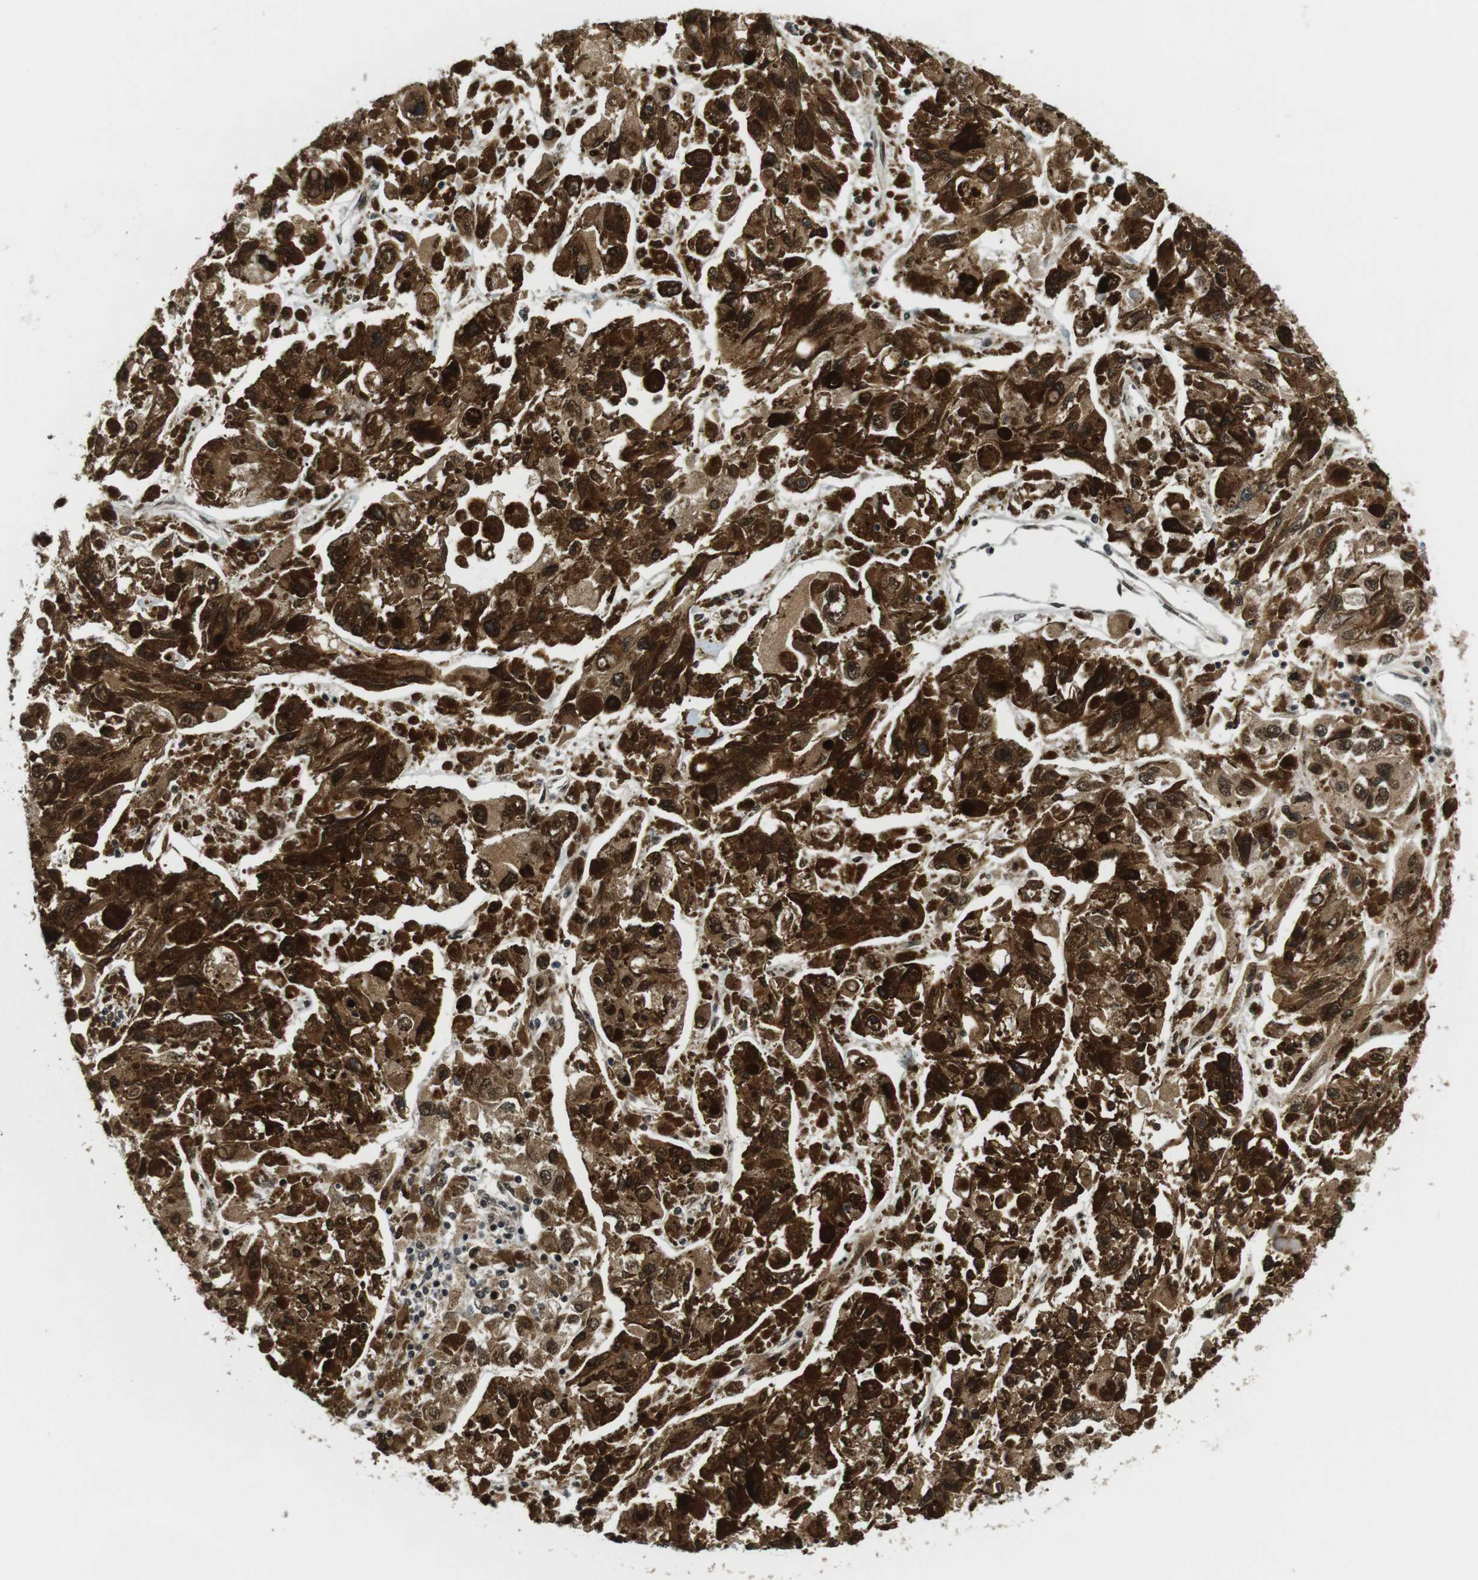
{"staining": {"intensity": "moderate", "quantity": ">75%", "location": "cytoplasmic/membranous"}, "tissue": "melanoma", "cell_type": "Tumor cells", "image_type": "cancer", "snomed": [{"axis": "morphology", "description": "Malignant melanoma, NOS"}, {"axis": "topography", "description": "Skin"}], "caption": "Tumor cells show moderate cytoplasmic/membranous expression in about >75% of cells in melanoma. The protein of interest is stained brown, and the nuclei are stained in blue (DAB IHC with brightfield microscopy, high magnification).", "gene": "CSNK2B", "patient": {"sex": "female", "age": 104}}